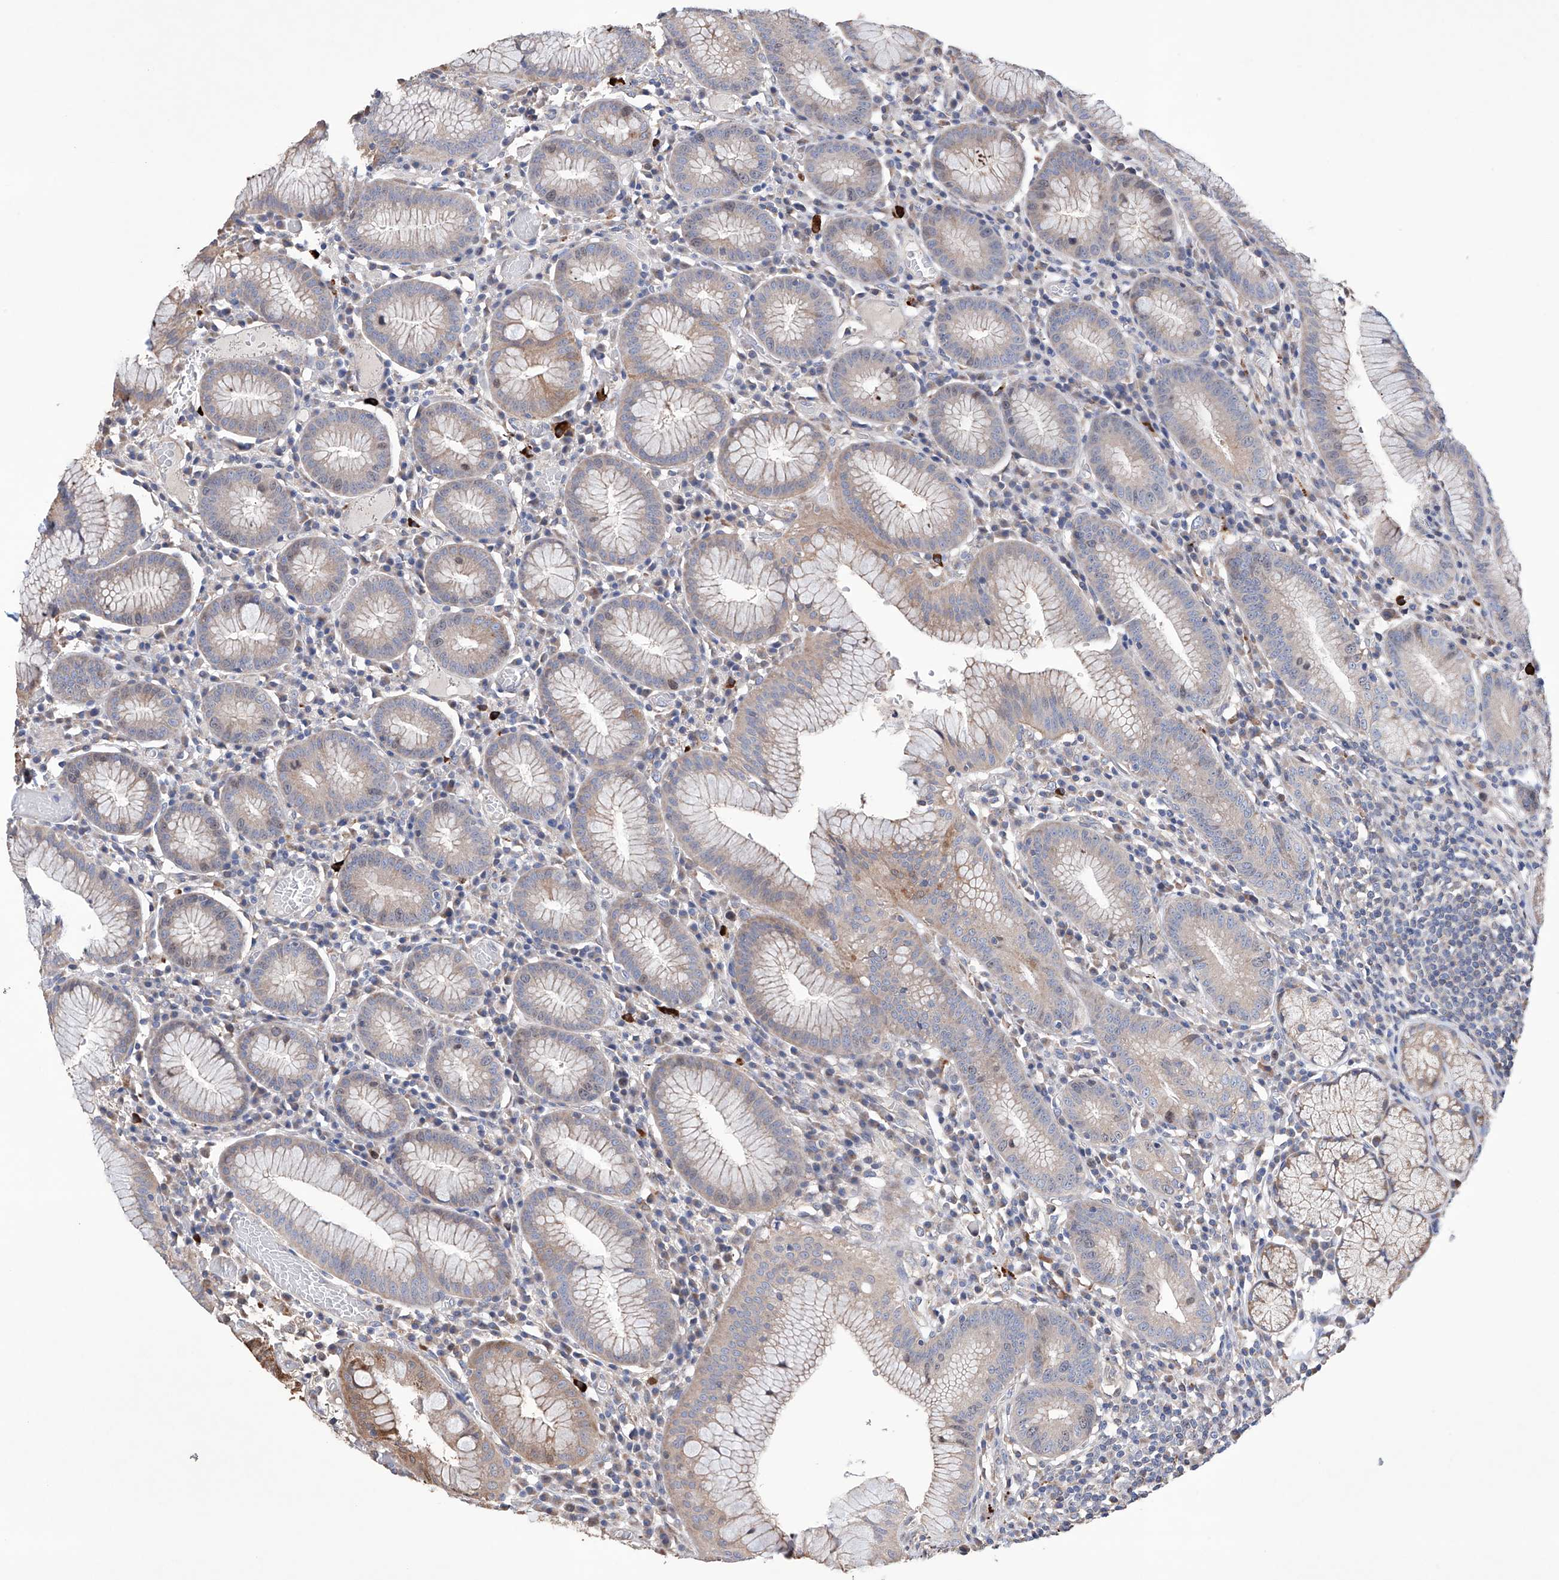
{"staining": {"intensity": "weak", "quantity": "25%-75%", "location": "cytoplasmic/membranous"}, "tissue": "stomach", "cell_type": "Glandular cells", "image_type": "normal", "snomed": [{"axis": "morphology", "description": "Normal tissue, NOS"}, {"axis": "topography", "description": "Stomach"}], "caption": "A histopathology image of stomach stained for a protein demonstrates weak cytoplasmic/membranous brown staining in glandular cells. The protein is shown in brown color, while the nuclei are stained blue.", "gene": "AFG1L", "patient": {"sex": "male", "age": 55}}